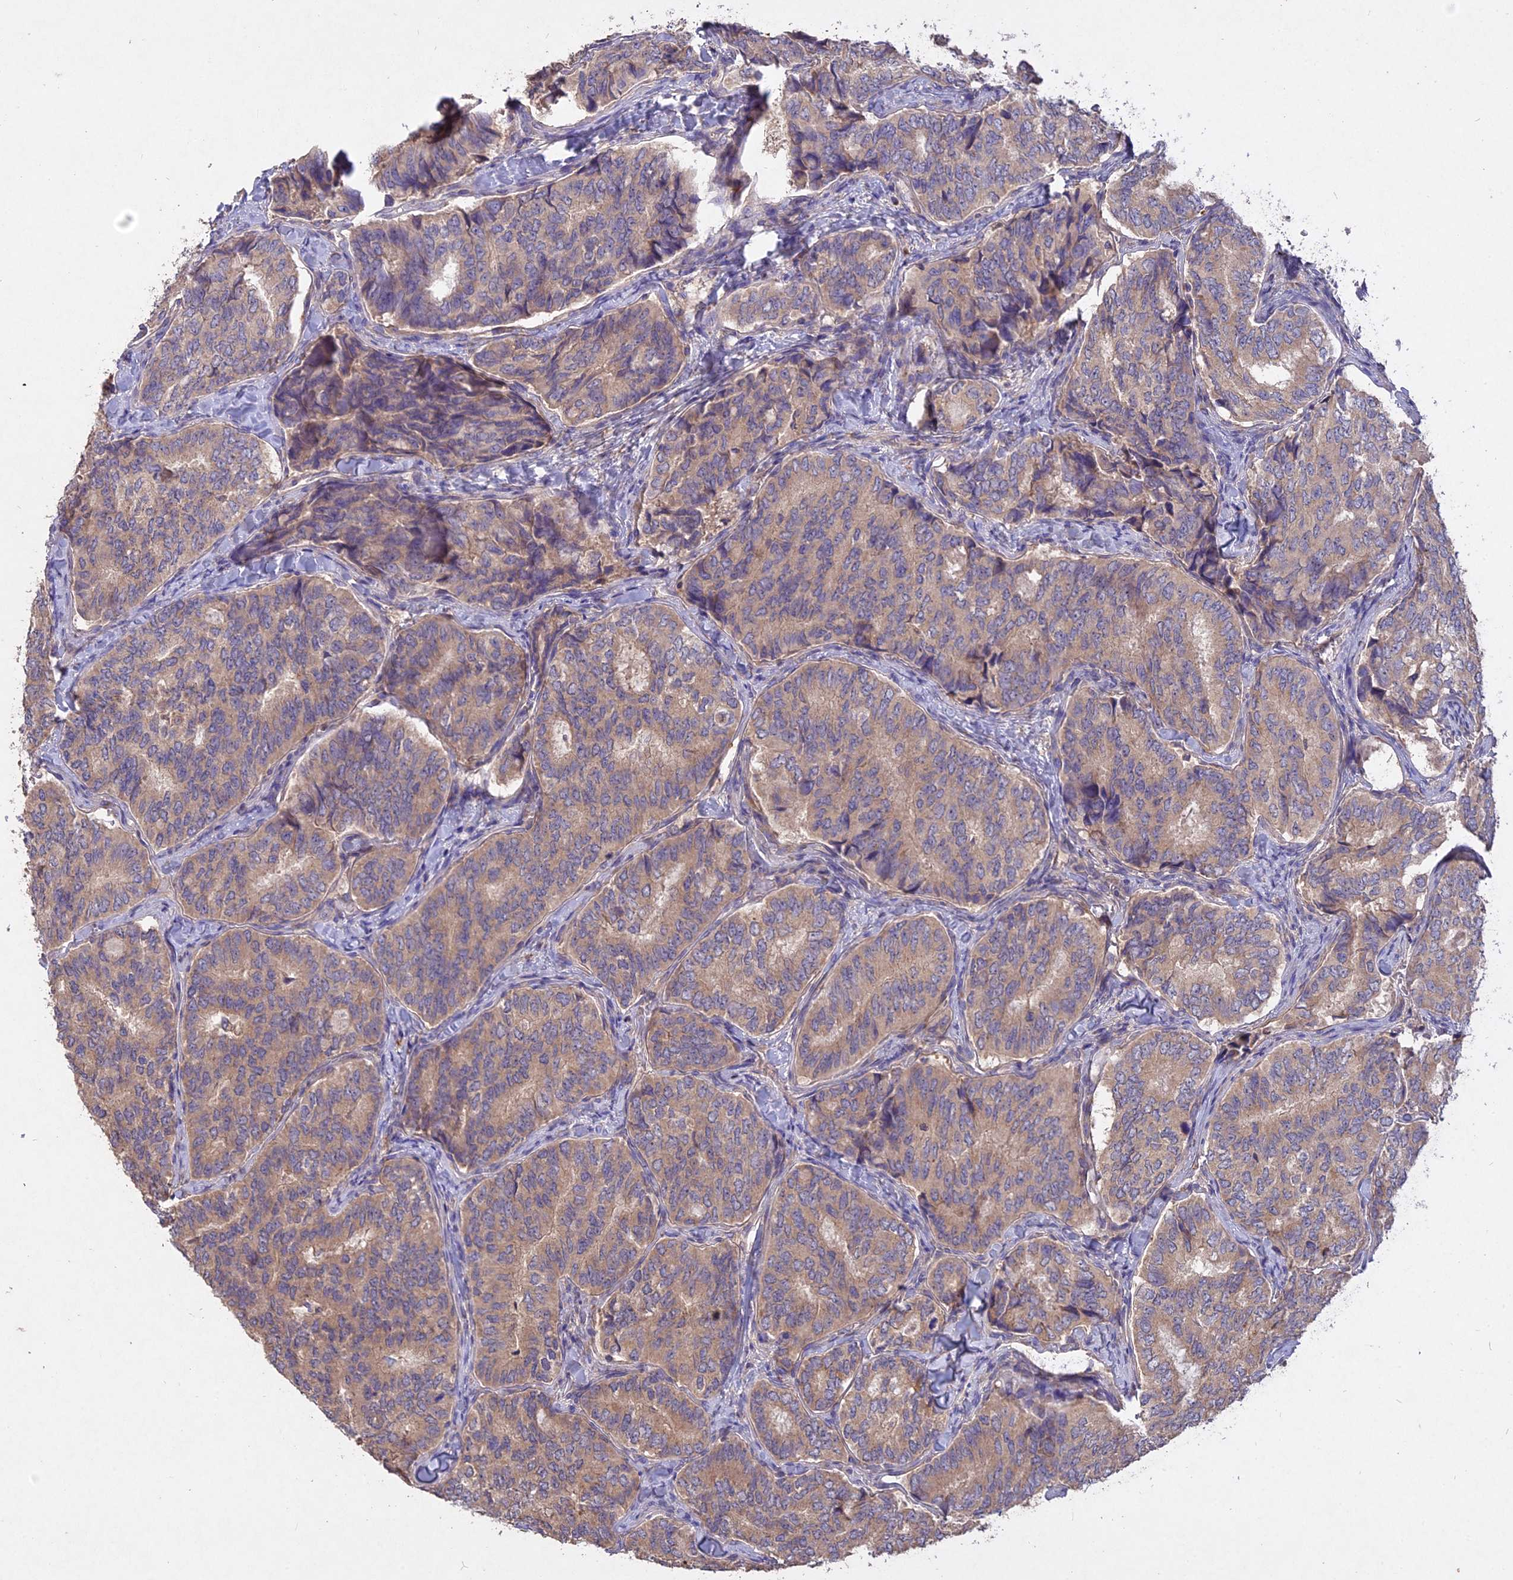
{"staining": {"intensity": "weak", "quantity": "25%-75%", "location": "cytoplasmic/membranous"}, "tissue": "thyroid cancer", "cell_type": "Tumor cells", "image_type": "cancer", "snomed": [{"axis": "morphology", "description": "Papillary adenocarcinoma, NOS"}, {"axis": "topography", "description": "Thyroid gland"}], "caption": "The photomicrograph exhibits staining of papillary adenocarcinoma (thyroid), revealing weak cytoplasmic/membranous protein positivity (brown color) within tumor cells.", "gene": "SLC26A4", "patient": {"sex": "female", "age": 35}}